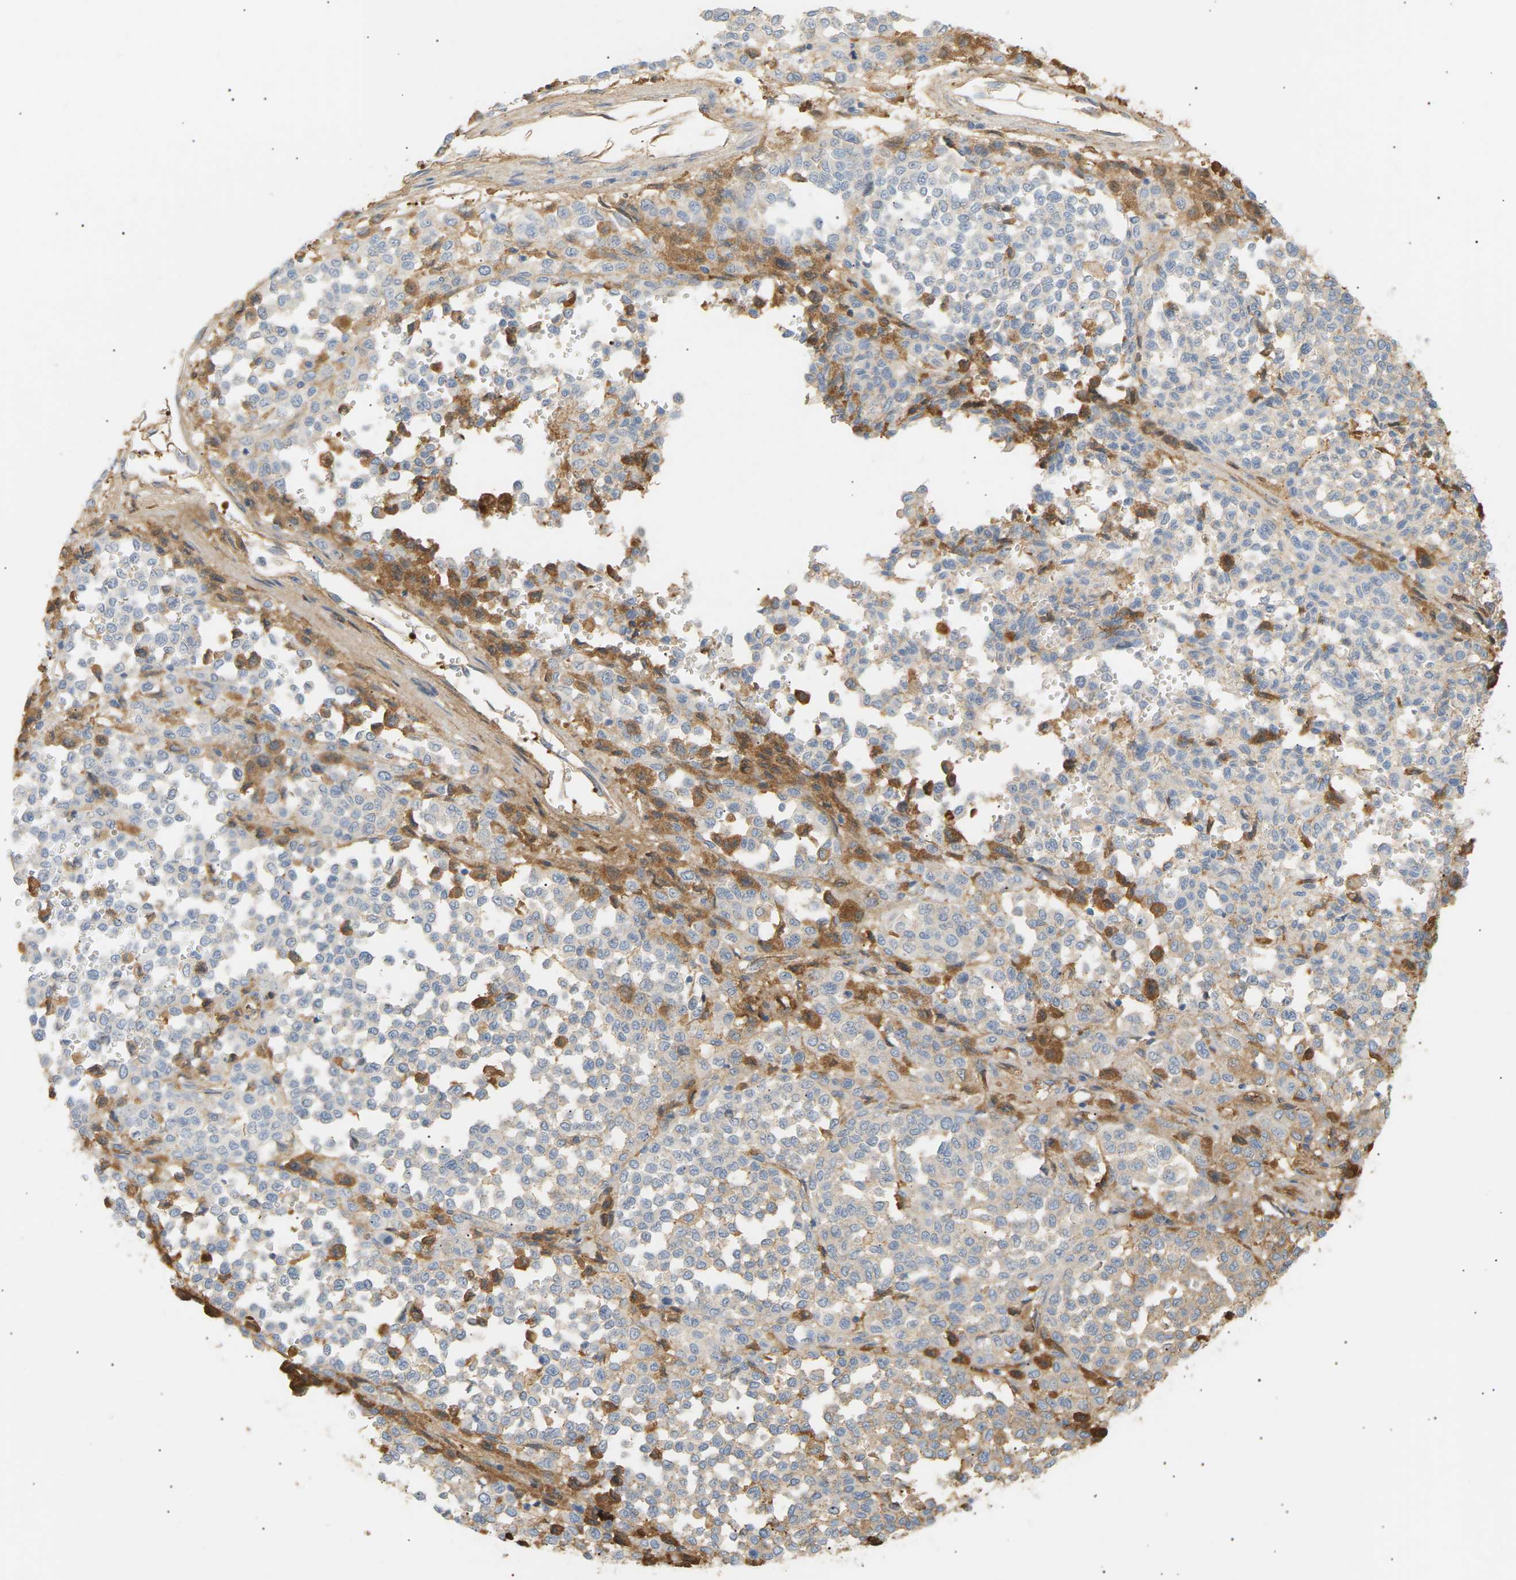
{"staining": {"intensity": "moderate", "quantity": "<25%", "location": "cytoplasmic/membranous"}, "tissue": "melanoma", "cell_type": "Tumor cells", "image_type": "cancer", "snomed": [{"axis": "morphology", "description": "Malignant melanoma, Metastatic site"}, {"axis": "topography", "description": "Pancreas"}], "caption": "A low amount of moderate cytoplasmic/membranous staining is identified in about <25% of tumor cells in melanoma tissue. The protein of interest is stained brown, and the nuclei are stained in blue (DAB IHC with brightfield microscopy, high magnification).", "gene": "IGLC3", "patient": {"sex": "female", "age": 30}}